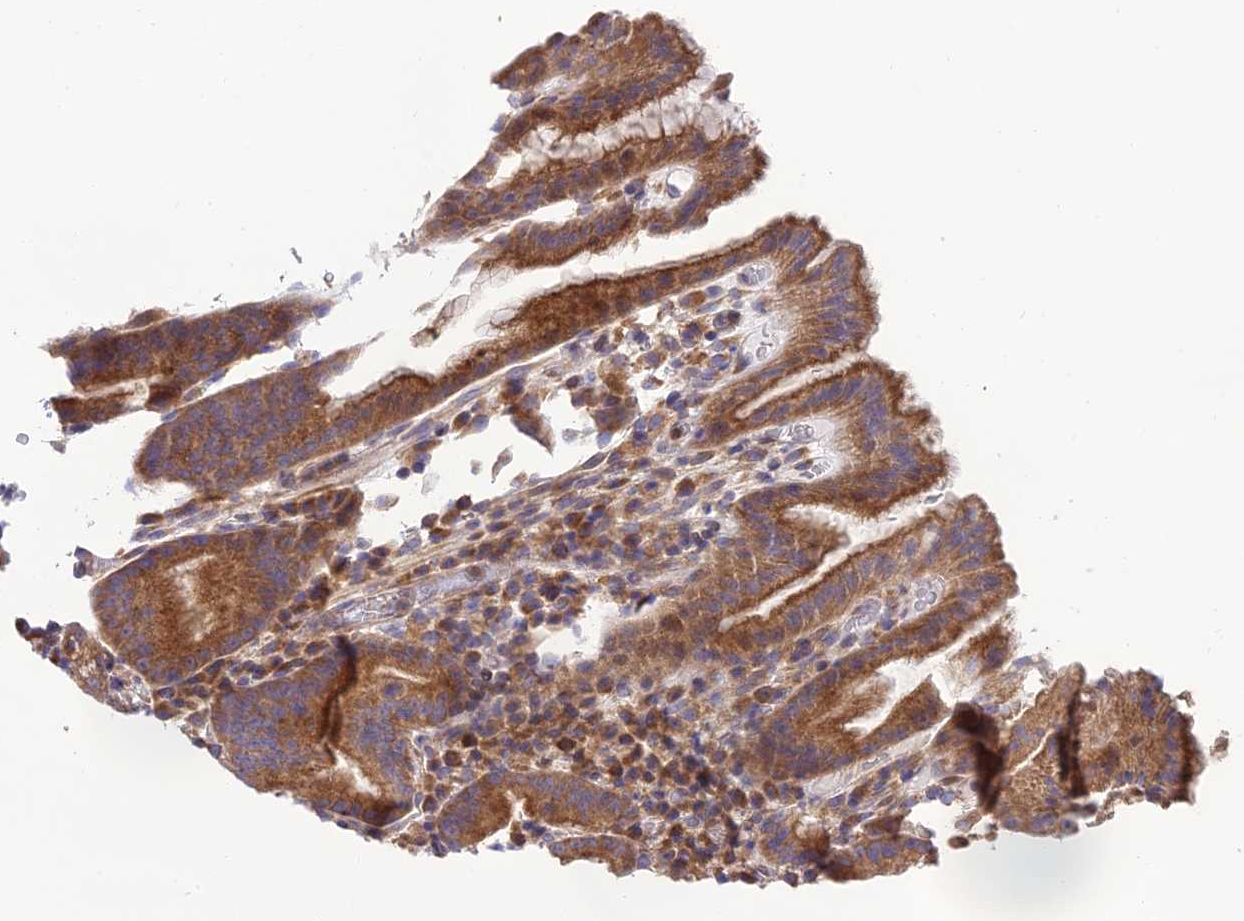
{"staining": {"intensity": "moderate", "quantity": ">75%", "location": "cytoplasmic/membranous"}, "tissue": "stomach", "cell_type": "Glandular cells", "image_type": "normal", "snomed": [{"axis": "morphology", "description": "Normal tissue, NOS"}, {"axis": "morphology", "description": "Inflammation, NOS"}, {"axis": "topography", "description": "Stomach"}], "caption": "Moderate cytoplasmic/membranous protein staining is identified in approximately >75% of glandular cells in stomach. The staining is performed using DAB (3,3'-diaminobenzidine) brown chromogen to label protein expression. The nuclei are counter-stained blue using hematoxylin.", "gene": "CLCN7", "patient": {"sex": "male", "age": 79}}